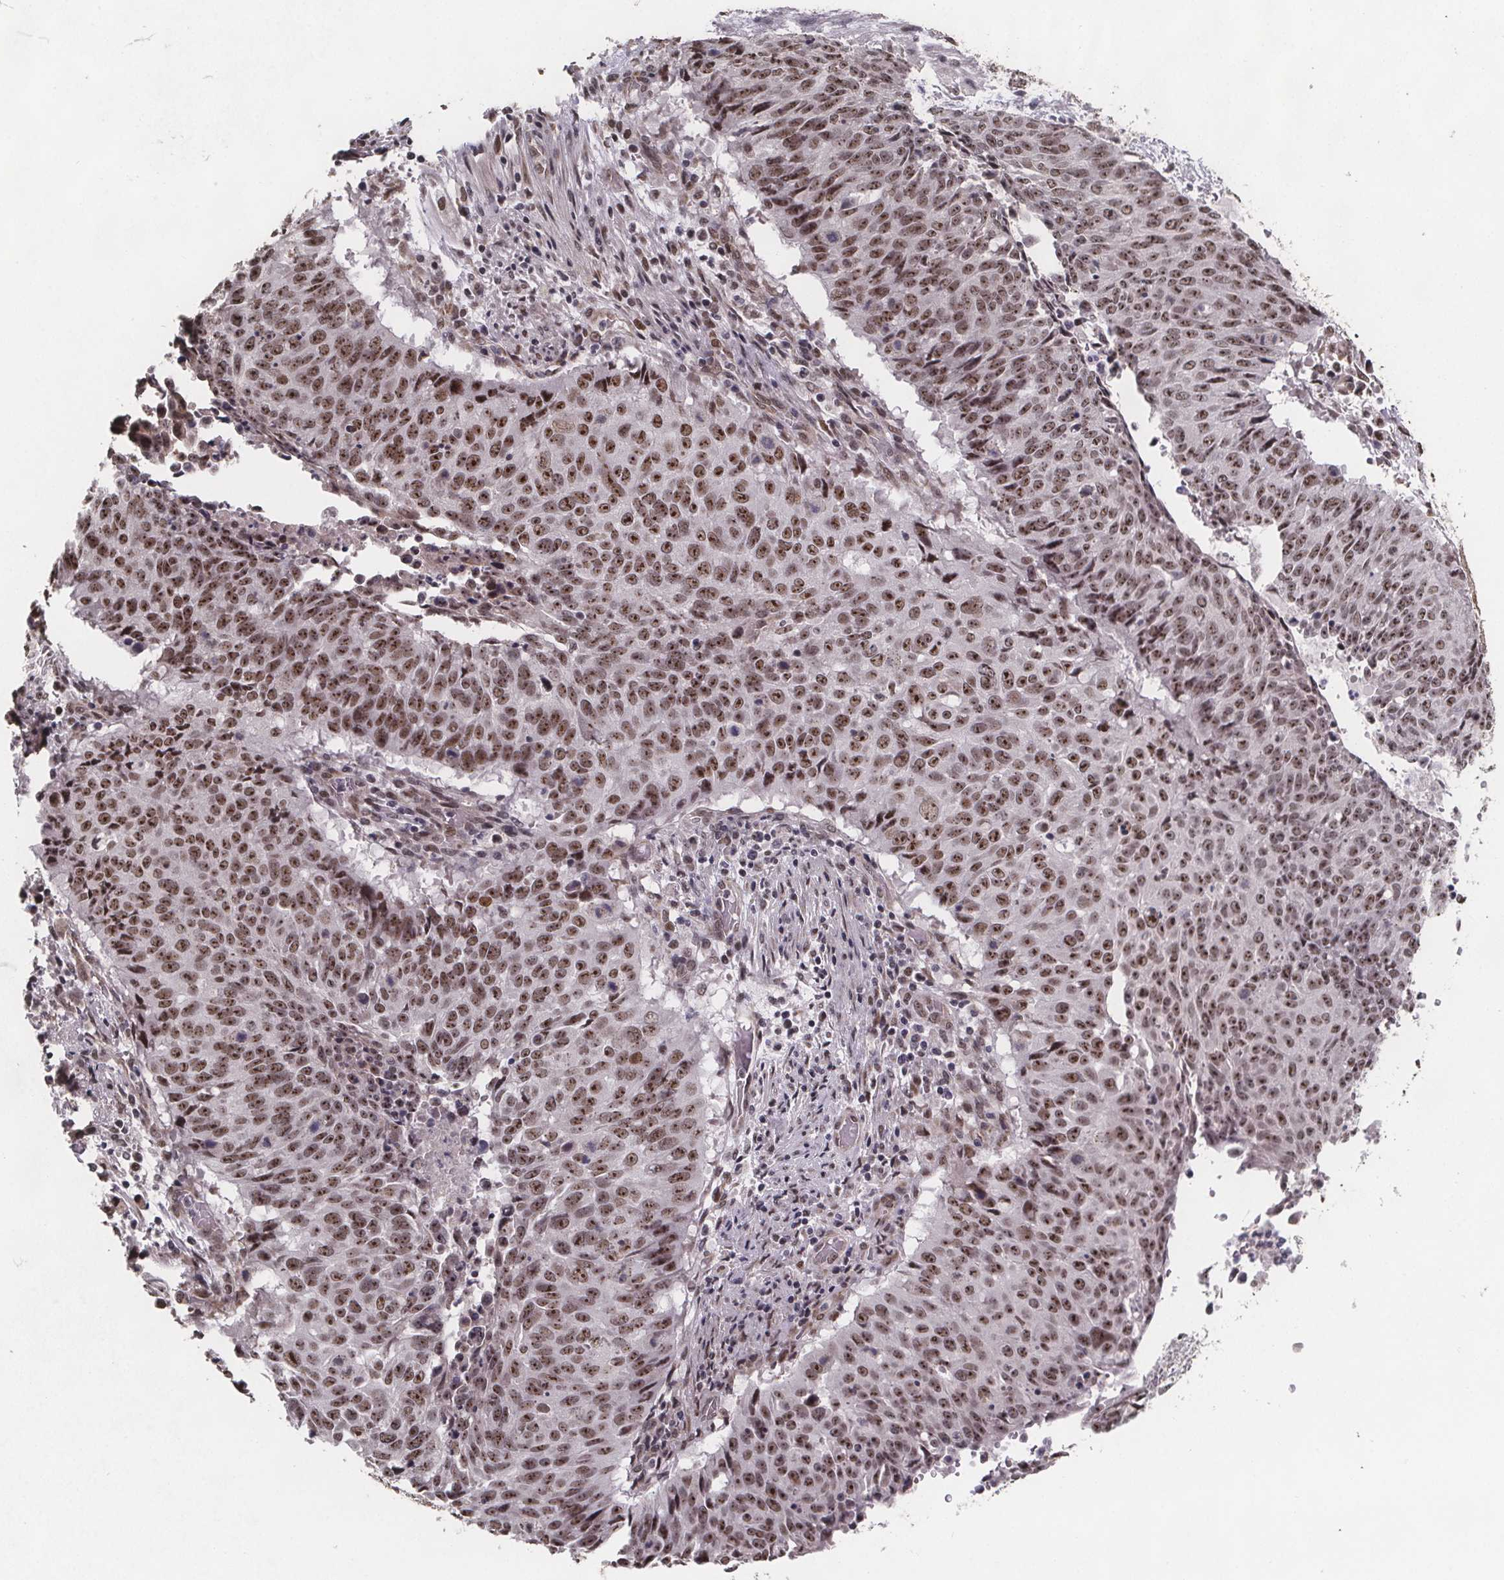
{"staining": {"intensity": "moderate", "quantity": ">75%", "location": "nuclear"}, "tissue": "lung cancer", "cell_type": "Tumor cells", "image_type": "cancer", "snomed": [{"axis": "morphology", "description": "Normal tissue, NOS"}, {"axis": "morphology", "description": "Squamous cell carcinoma, NOS"}, {"axis": "topography", "description": "Bronchus"}, {"axis": "topography", "description": "Lung"}], "caption": "Immunohistochemistry (IHC) (DAB) staining of lung cancer exhibits moderate nuclear protein expression in about >75% of tumor cells. The staining was performed using DAB to visualize the protein expression in brown, while the nuclei were stained in blue with hematoxylin (Magnification: 20x).", "gene": "U2SURP", "patient": {"sex": "male", "age": 64}}